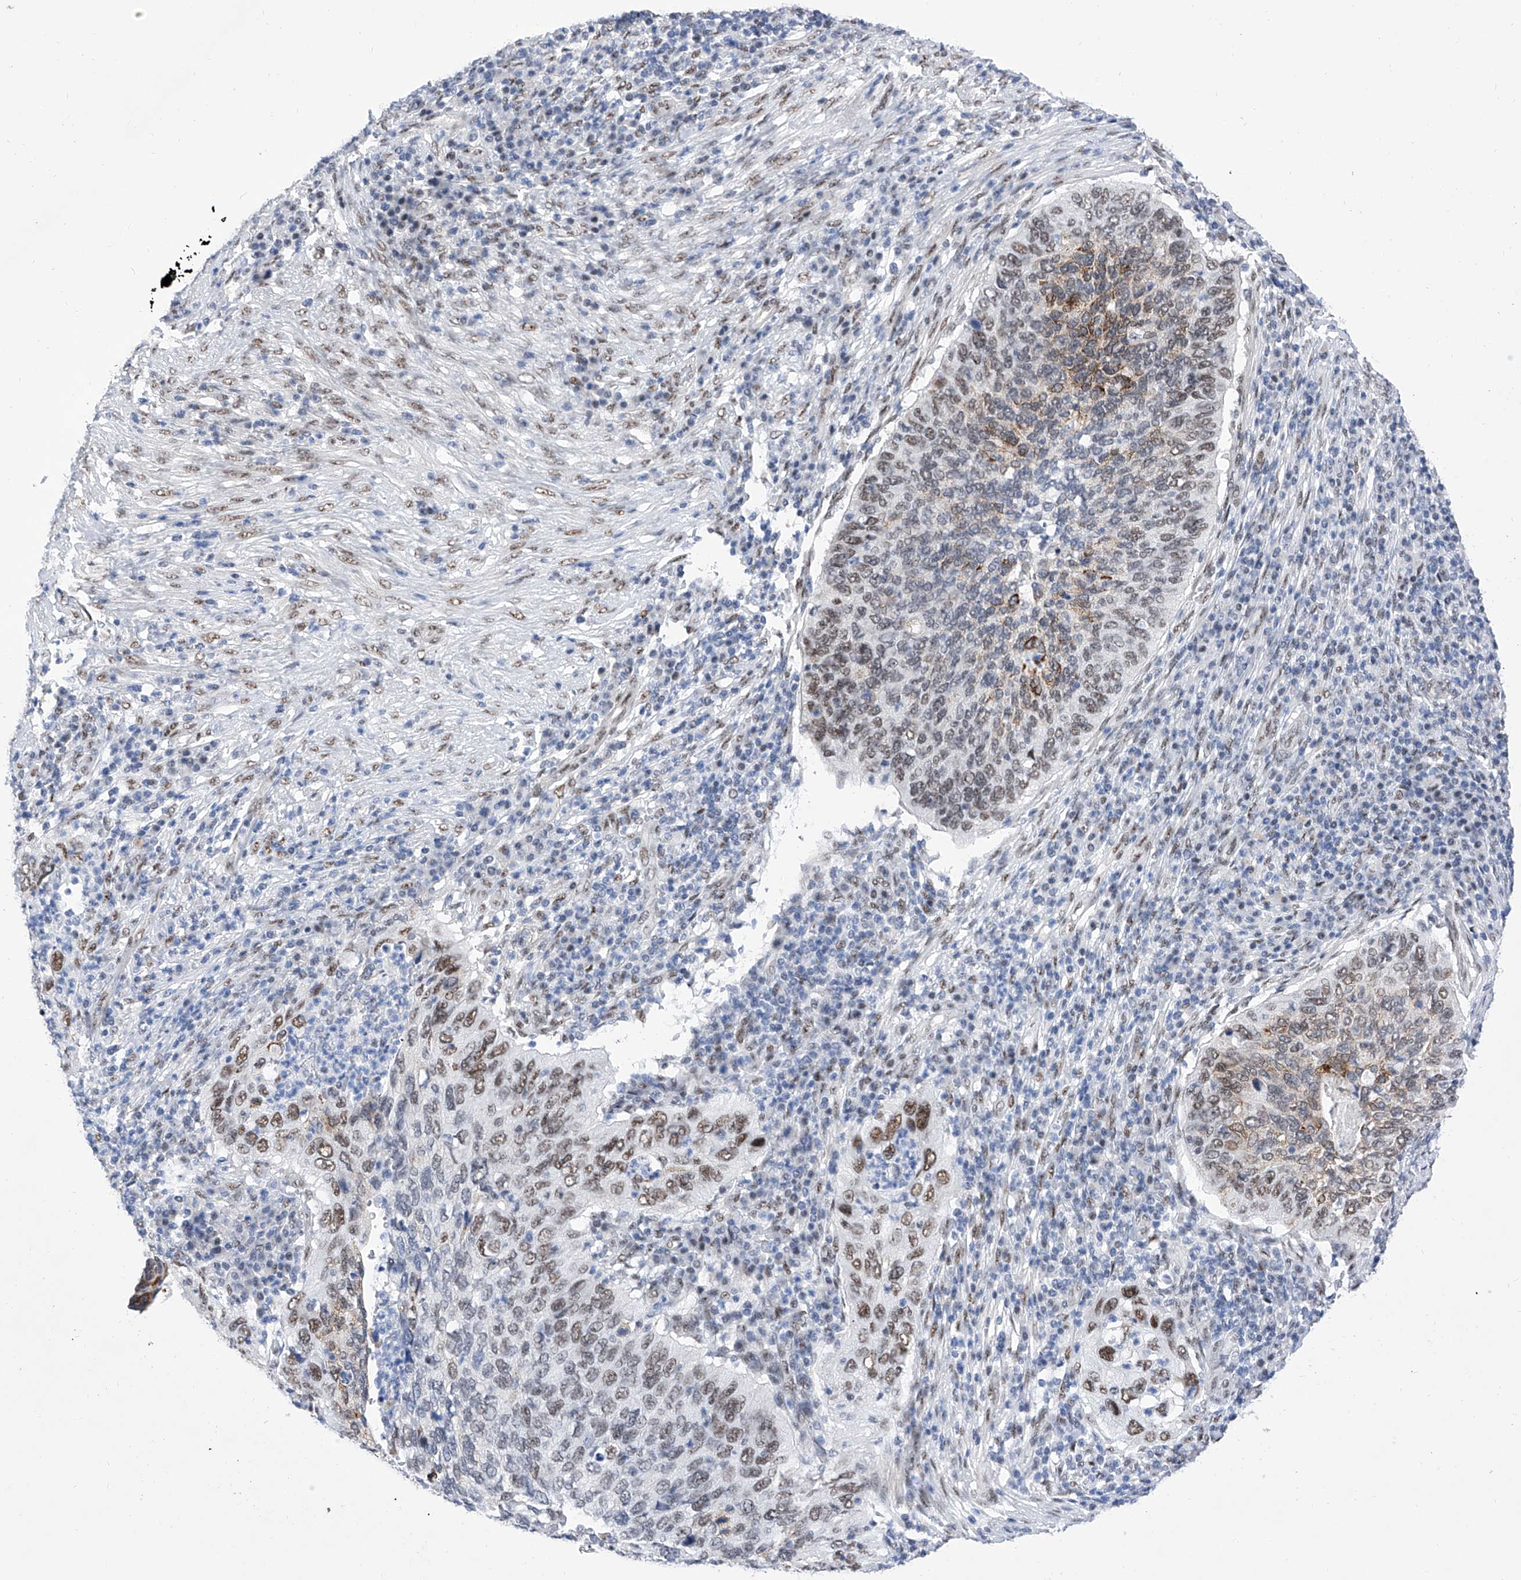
{"staining": {"intensity": "moderate", "quantity": "25%-75%", "location": "cytoplasmic/membranous"}, "tissue": "cervical cancer", "cell_type": "Tumor cells", "image_type": "cancer", "snomed": [{"axis": "morphology", "description": "Squamous cell carcinoma, NOS"}, {"axis": "topography", "description": "Cervix"}], "caption": "Protein expression analysis of human cervical cancer reveals moderate cytoplasmic/membranous staining in approximately 25%-75% of tumor cells.", "gene": "ATN1", "patient": {"sex": "female", "age": 38}}